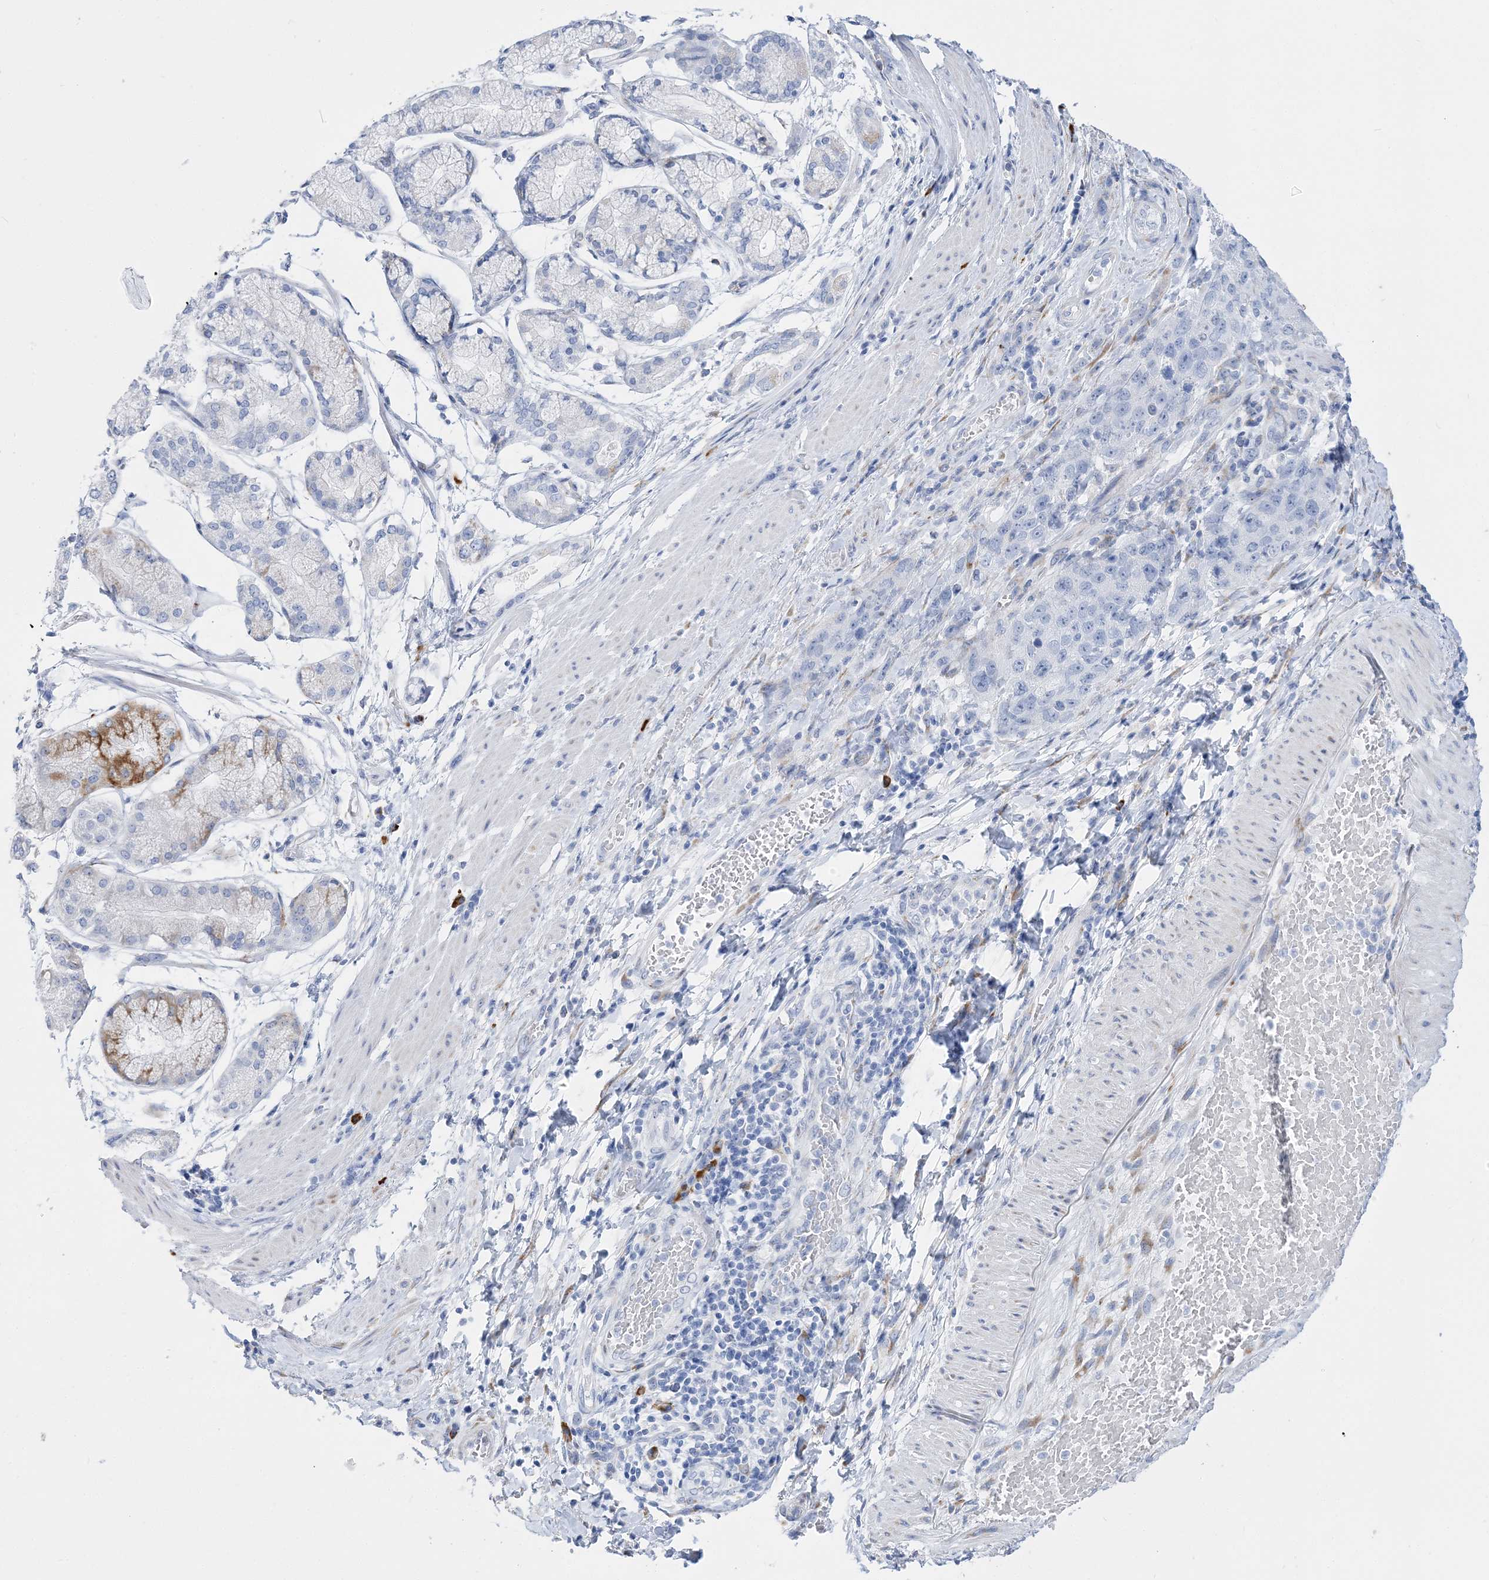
{"staining": {"intensity": "negative", "quantity": "none", "location": "none"}, "tissue": "stomach cancer", "cell_type": "Tumor cells", "image_type": "cancer", "snomed": [{"axis": "morphology", "description": "Normal tissue, NOS"}, {"axis": "morphology", "description": "Adenocarcinoma, NOS"}, {"axis": "topography", "description": "Lymph node"}, {"axis": "topography", "description": "Stomach"}], "caption": "IHC micrograph of stomach adenocarcinoma stained for a protein (brown), which shows no positivity in tumor cells.", "gene": "TSPYL6", "patient": {"sex": "male", "age": 48}}